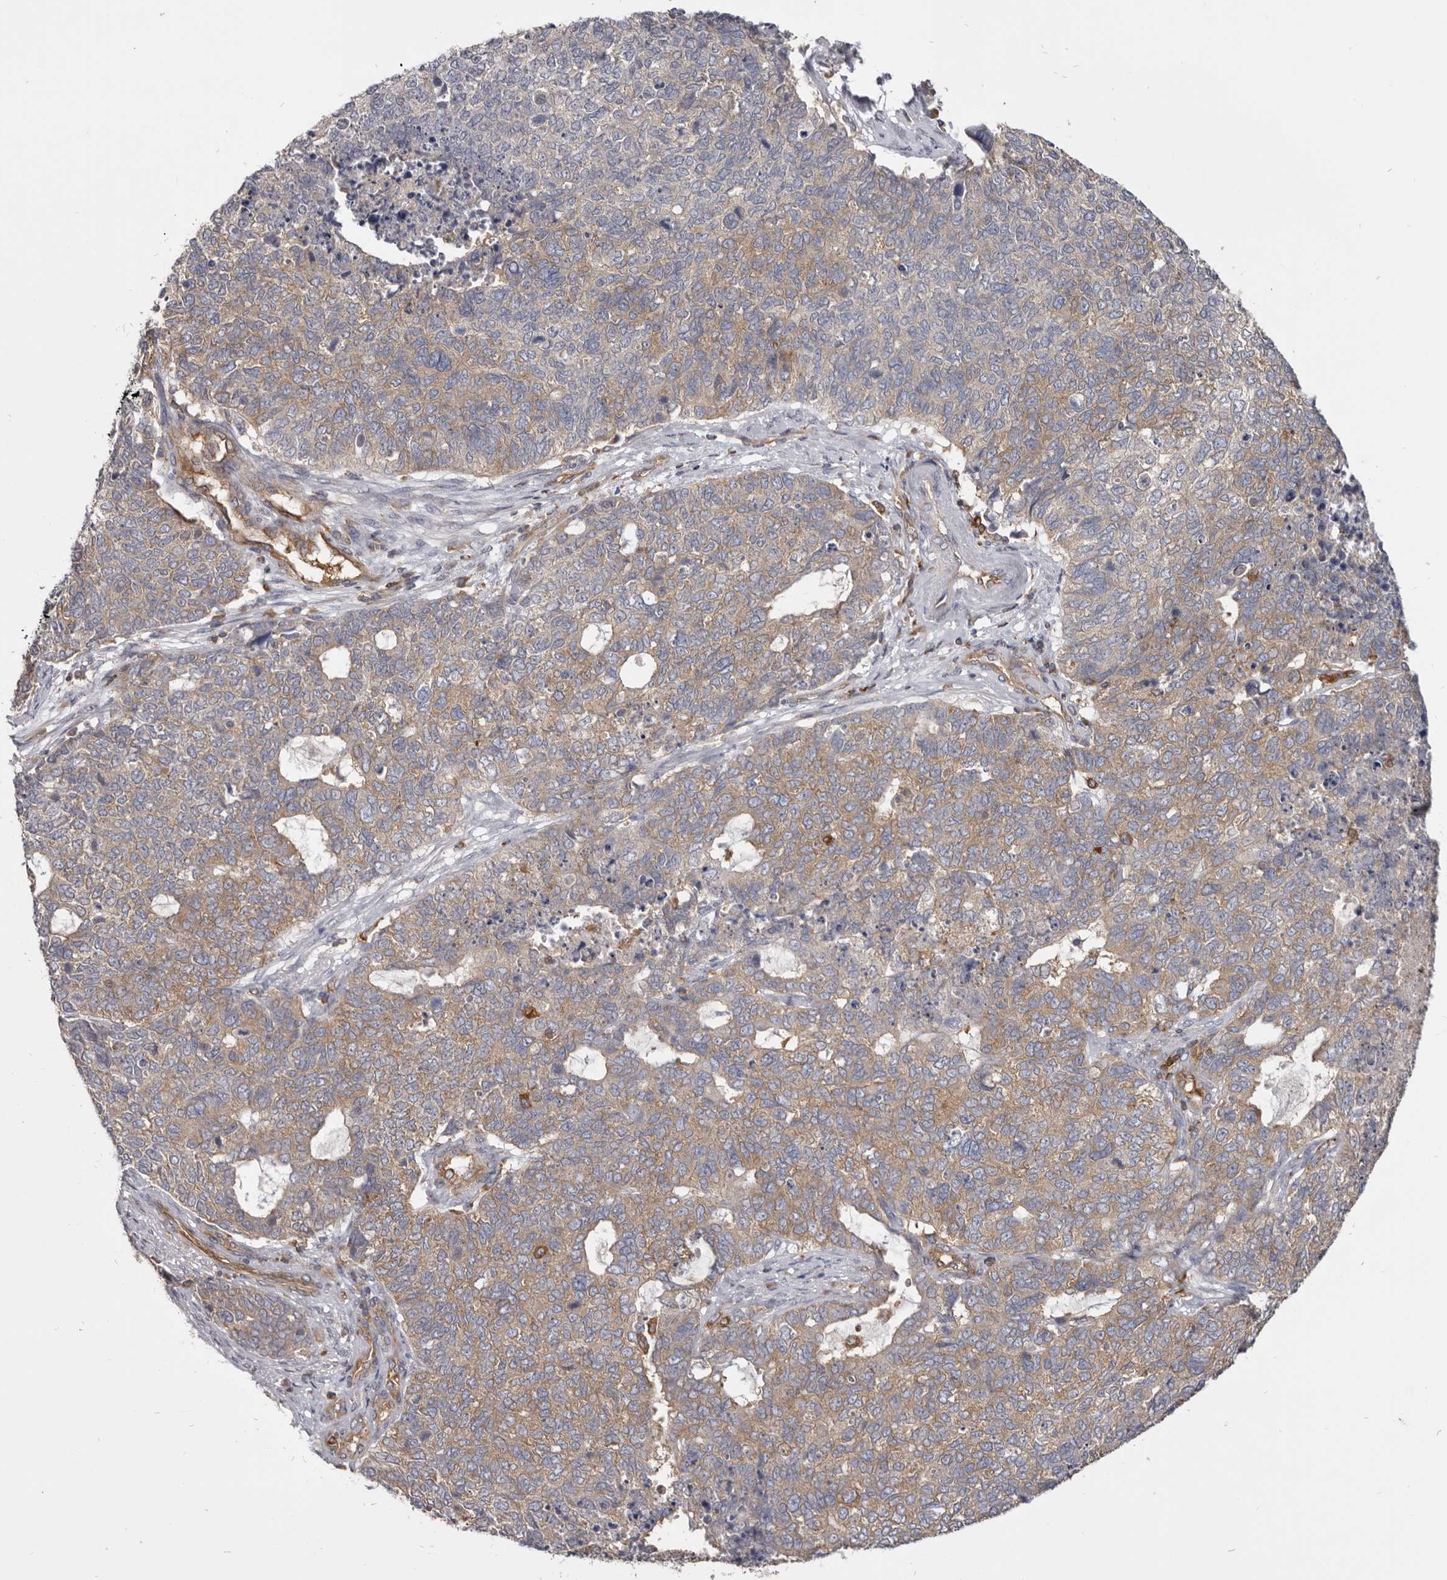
{"staining": {"intensity": "moderate", "quantity": ">75%", "location": "cytoplasmic/membranous"}, "tissue": "cervical cancer", "cell_type": "Tumor cells", "image_type": "cancer", "snomed": [{"axis": "morphology", "description": "Squamous cell carcinoma, NOS"}, {"axis": "topography", "description": "Cervix"}], "caption": "Tumor cells reveal medium levels of moderate cytoplasmic/membranous positivity in about >75% of cells in human squamous cell carcinoma (cervical).", "gene": "CBL", "patient": {"sex": "female", "age": 63}}